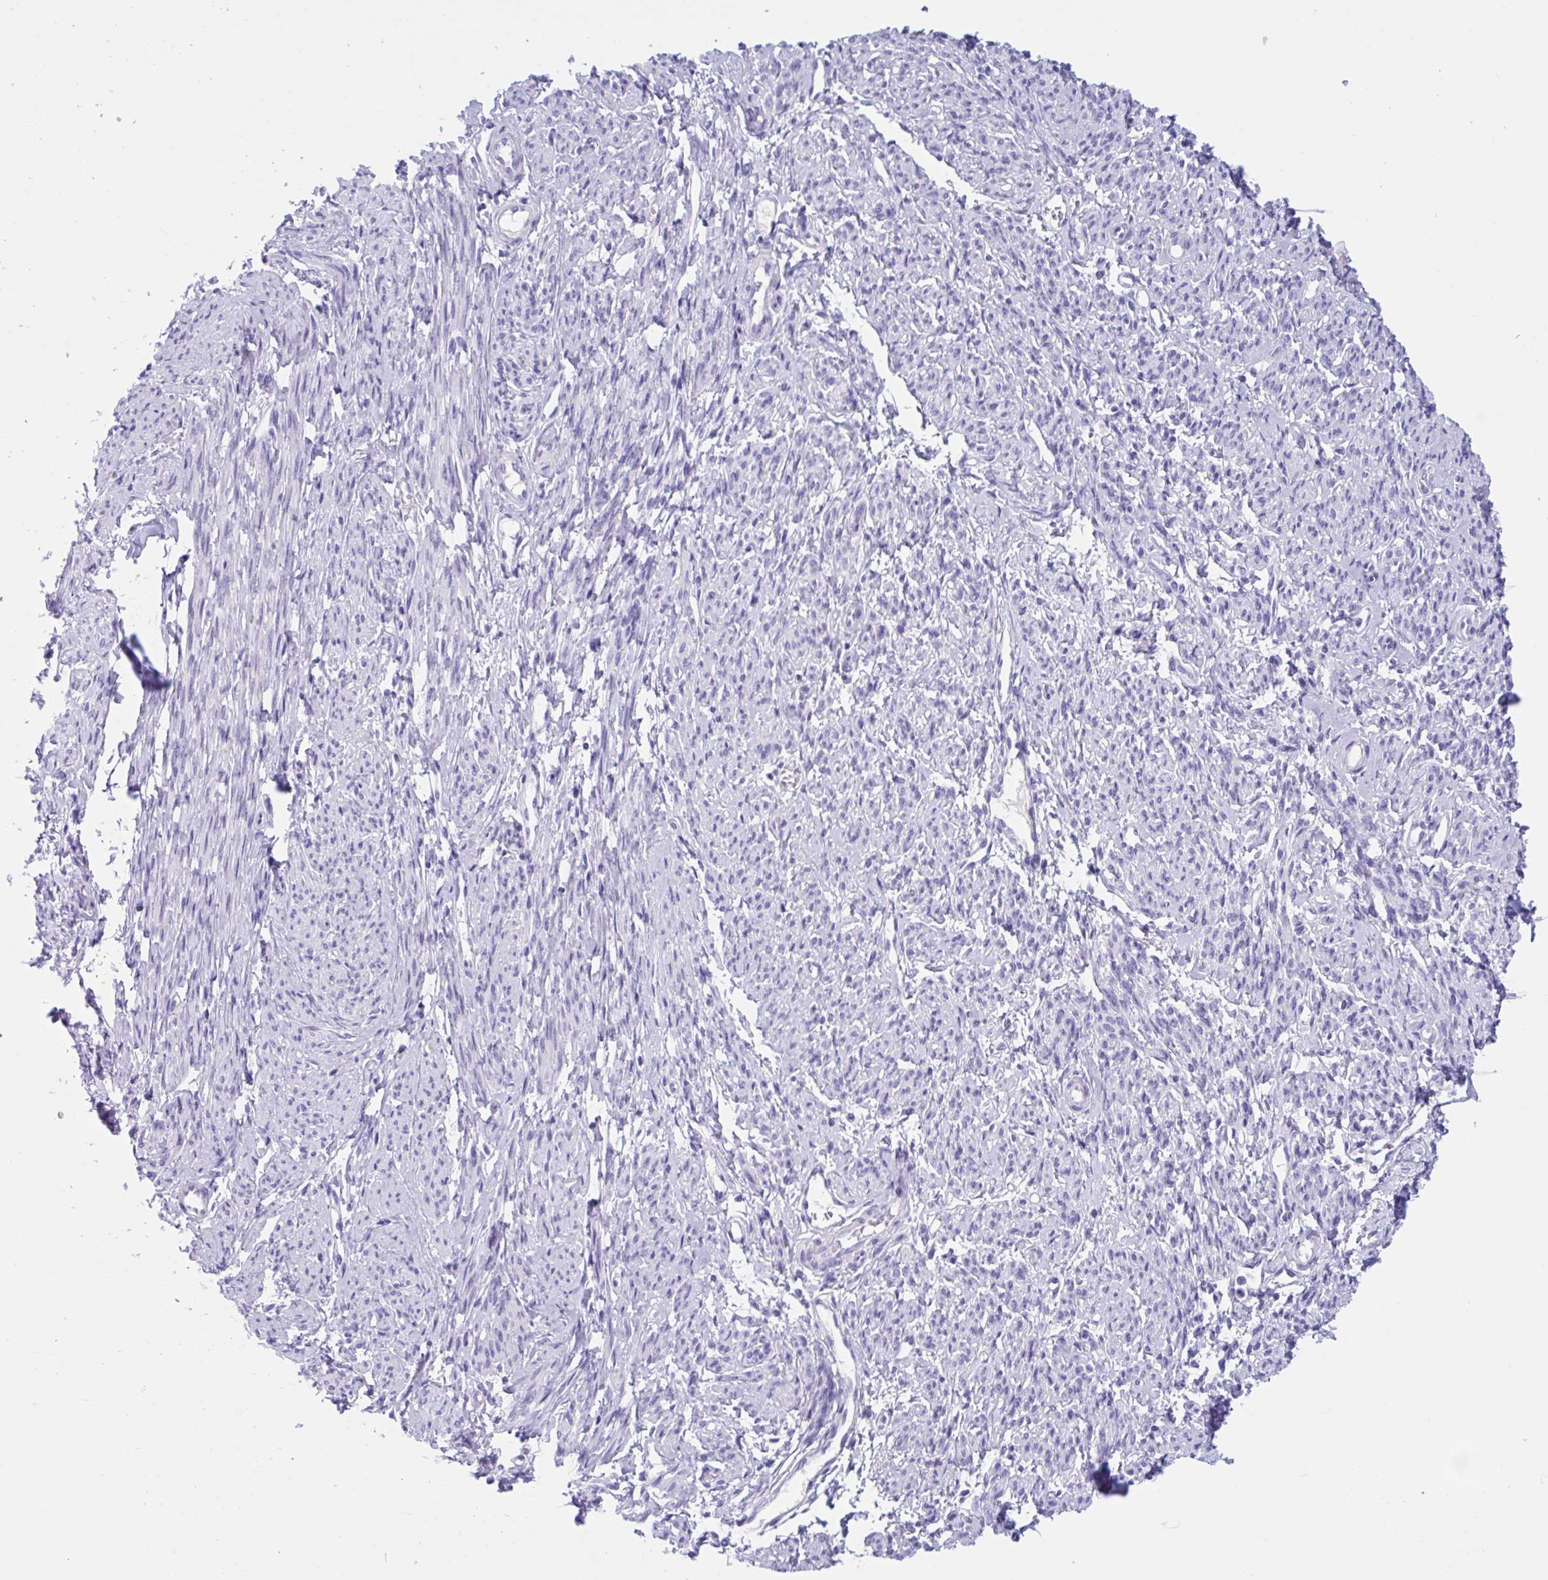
{"staining": {"intensity": "weak", "quantity": "25%-75%", "location": "nuclear"}, "tissue": "smooth muscle", "cell_type": "Smooth muscle cells", "image_type": "normal", "snomed": [{"axis": "morphology", "description": "Normal tissue, NOS"}, {"axis": "topography", "description": "Smooth muscle"}], "caption": "Weak nuclear protein expression is appreciated in about 25%-75% of smooth muscle cells in smooth muscle. The staining is performed using DAB brown chromogen to label protein expression. The nuclei are counter-stained blue using hematoxylin.", "gene": "TMEM35A", "patient": {"sex": "female", "age": 65}}